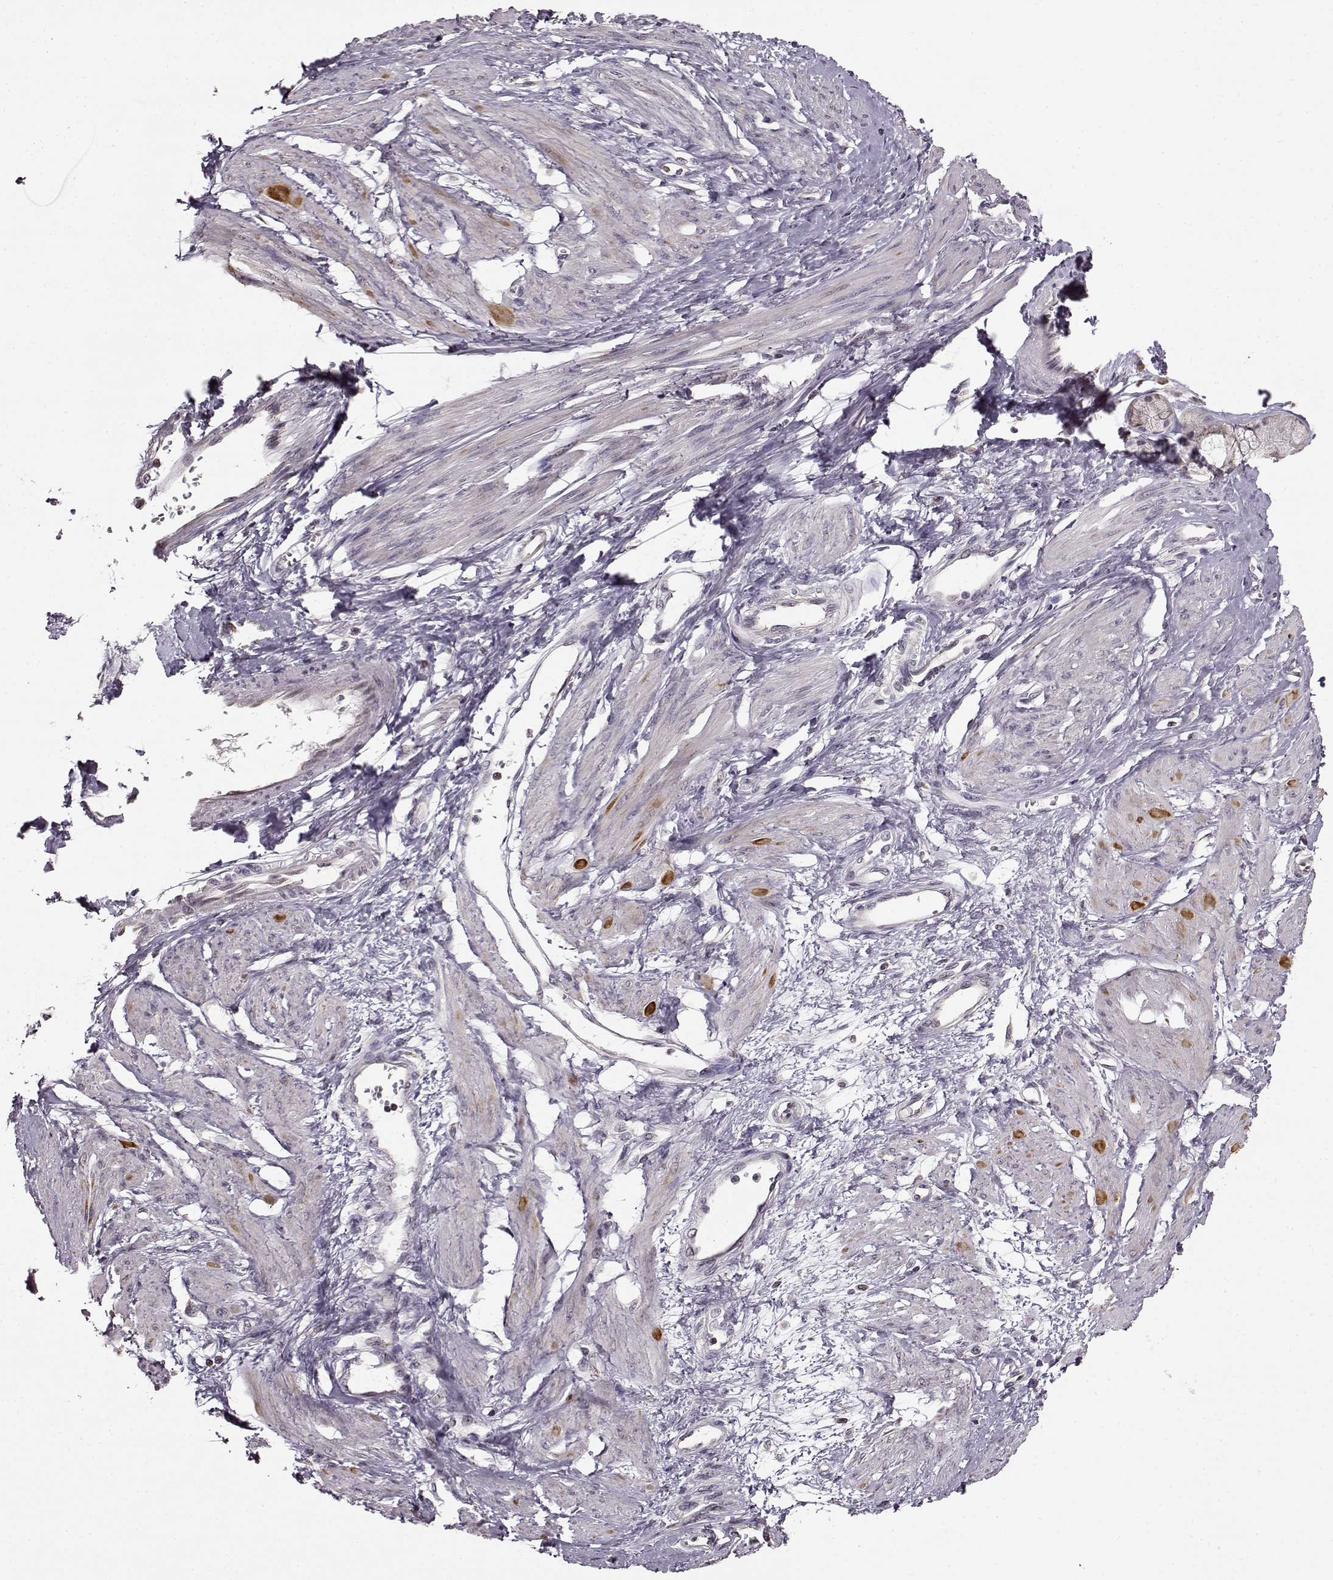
{"staining": {"intensity": "moderate", "quantity": "<25%", "location": "nuclear"}, "tissue": "smooth muscle", "cell_type": "Smooth muscle cells", "image_type": "normal", "snomed": [{"axis": "morphology", "description": "Normal tissue, NOS"}, {"axis": "topography", "description": "Smooth muscle"}, {"axis": "topography", "description": "Uterus"}], "caption": "About <25% of smooth muscle cells in normal smooth muscle exhibit moderate nuclear protein positivity as visualized by brown immunohistochemical staining.", "gene": "FSHB", "patient": {"sex": "female", "age": 39}}